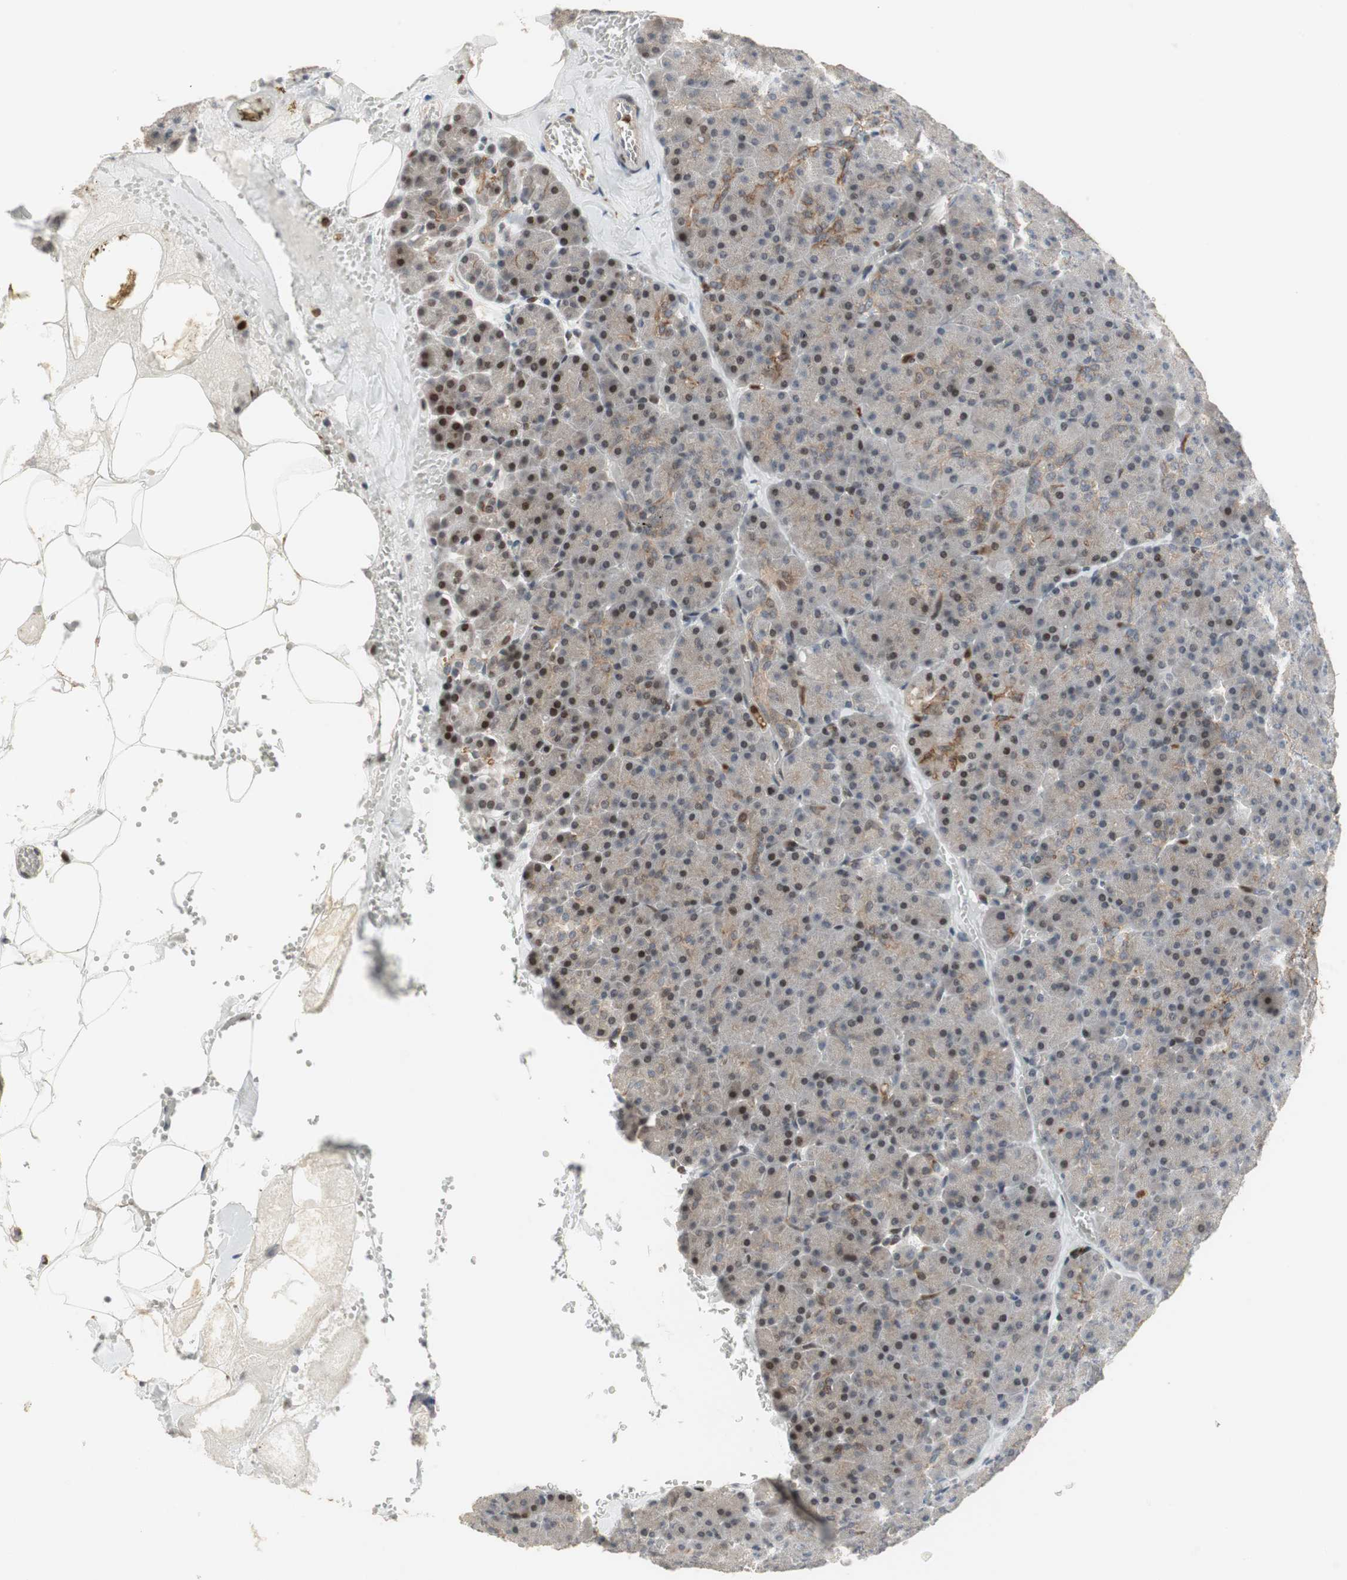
{"staining": {"intensity": "weak", "quantity": "<25%", "location": "cytoplasmic/membranous,nuclear"}, "tissue": "pancreas", "cell_type": "Exocrine glandular cells", "image_type": "normal", "snomed": [{"axis": "morphology", "description": "Normal tissue, NOS"}, {"axis": "topography", "description": "Pancreas"}], "caption": "IHC of benign pancreas shows no expression in exocrine glandular cells. The staining was performed using DAB (3,3'-diaminobenzidine) to visualize the protein expression in brown, while the nuclei were stained in blue with hematoxylin (Magnification: 20x).", "gene": "SNX4", "patient": {"sex": "female", "age": 35}}